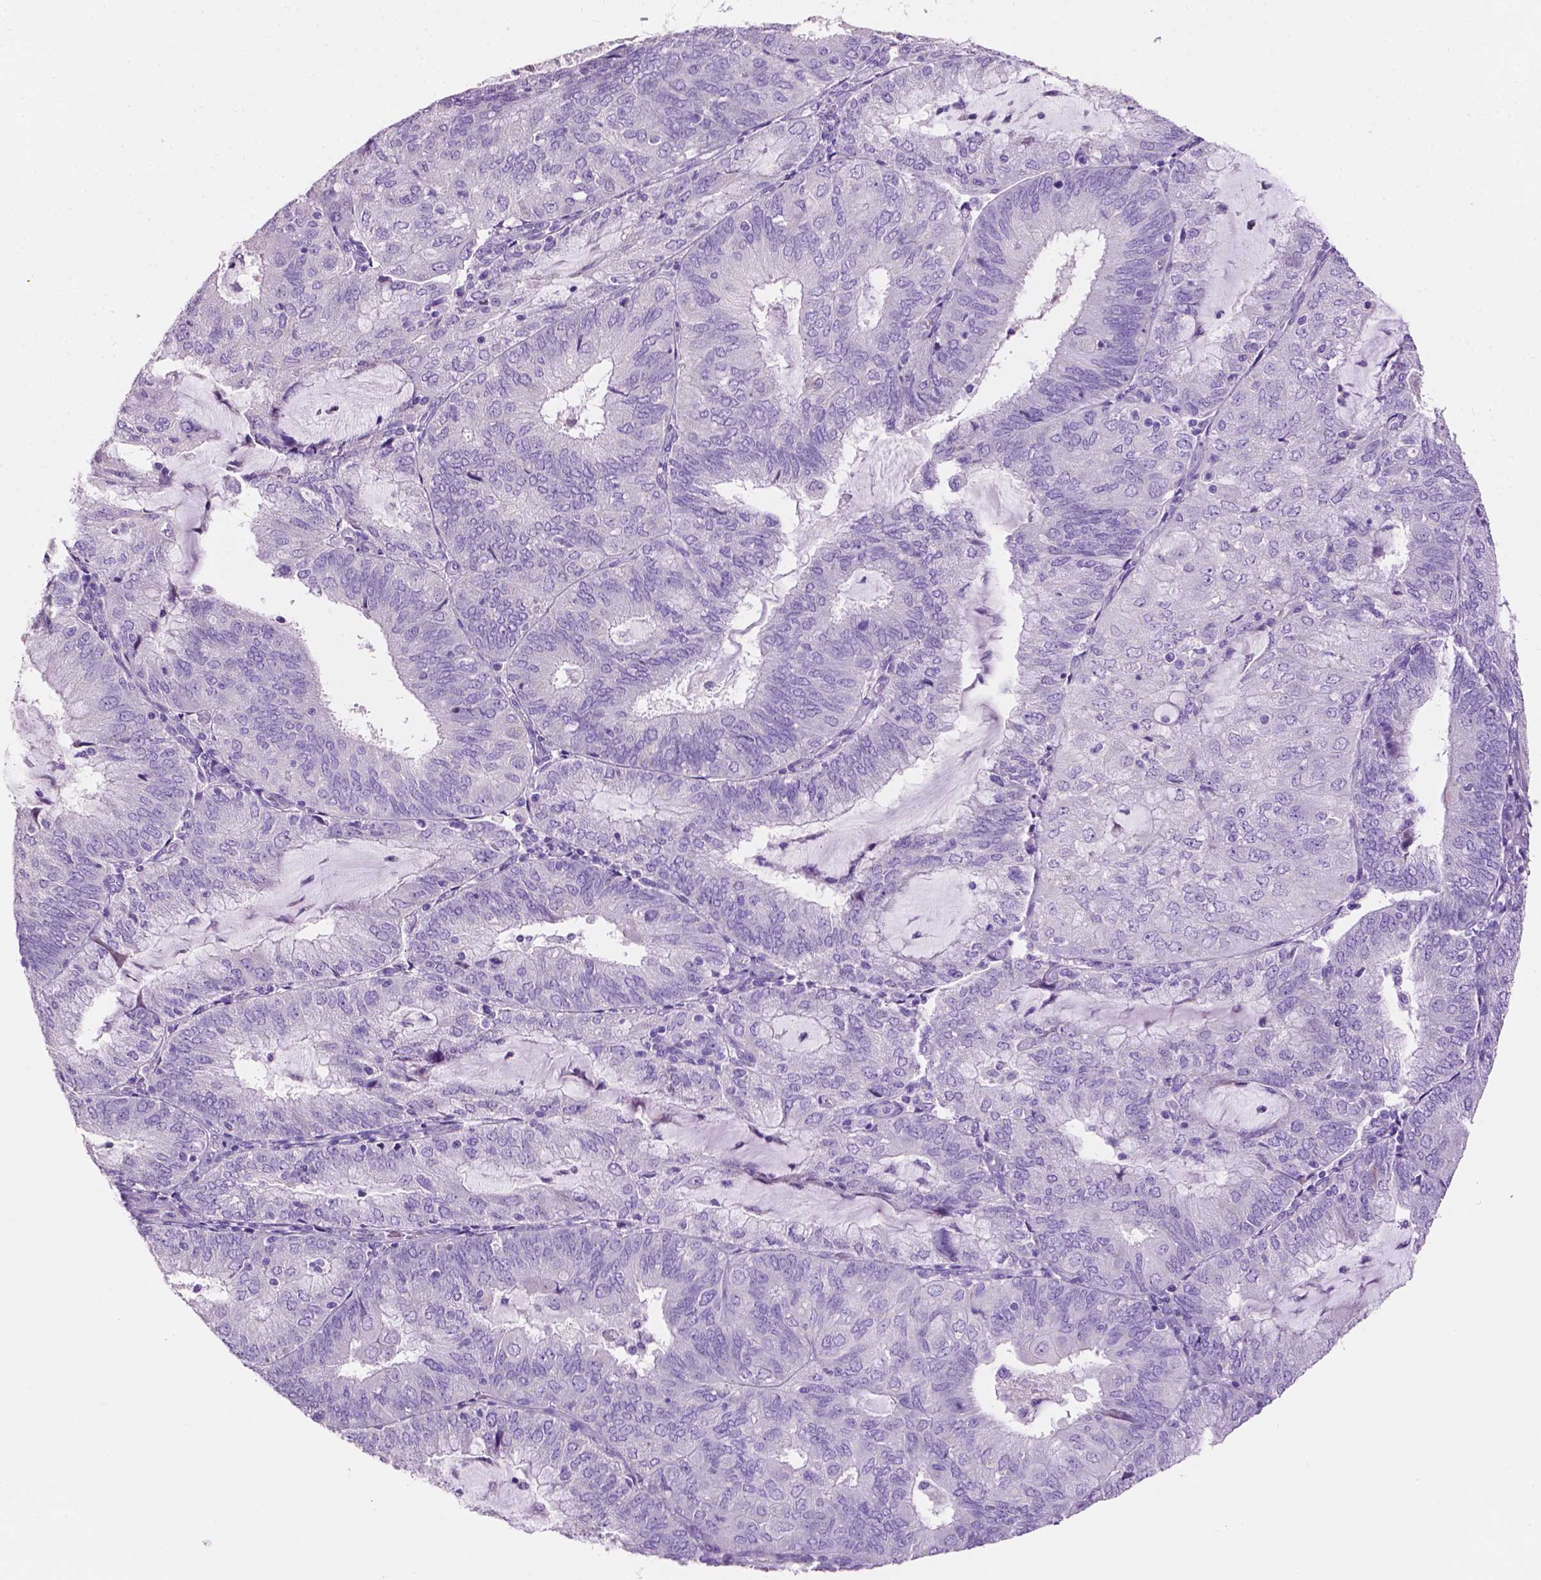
{"staining": {"intensity": "negative", "quantity": "none", "location": "none"}, "tissue": "endometrial cancer", "cell_type": "Tumor cells", "image_type": "cancer", "snomed": [{"axis": "morphology", "description": "Adenocarcinoma, NOS"}, {"axis": "topography", "description": "Endometrium"}], "caption": "Photomicrograph shows no protein expression in tumor cells of endometrial cancer (adenocarcinoma) tissue.", "gene": "CLDN17", "patient": {"sex": "female", "age": 81}}